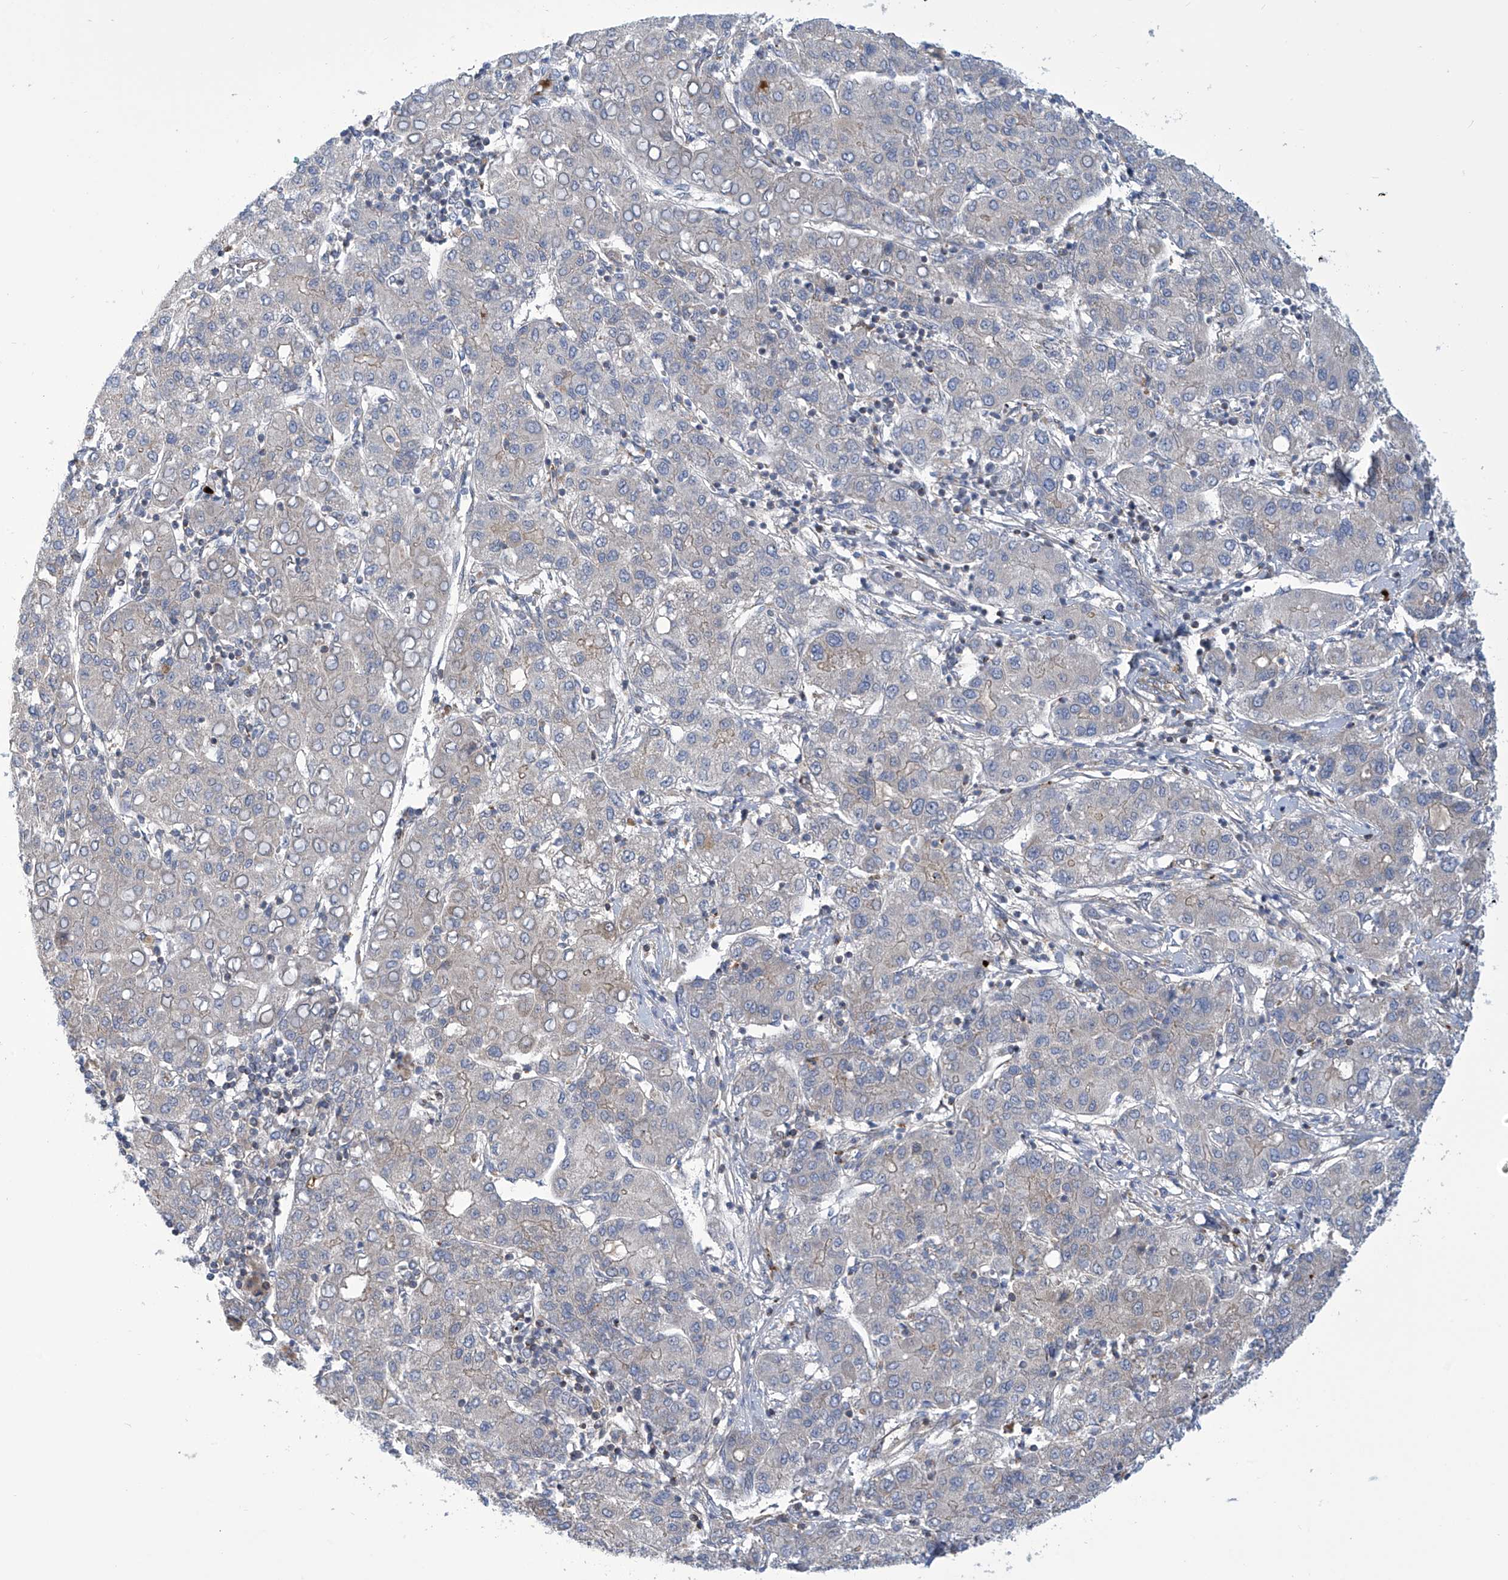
{"staining": {"intensity": "negative", "quantity": "none", "location": "none"}, "tissue": "liver cancer", "cell_type": "Tumor cells", "image_type": "cancer", "snomed": [{"axis": "morphology", "description": "Carcinoma, Hepatocellular, NOS"}, {"axis": "topography", "description": "Liver"}], "caption": "Immunohistochemistry histopathology image of liver cancer stained for a protein (brown), which demonstrates no expression in tumor cells.", "gene": "IBA57", "patient": {"sex": "male", "age": 65}}